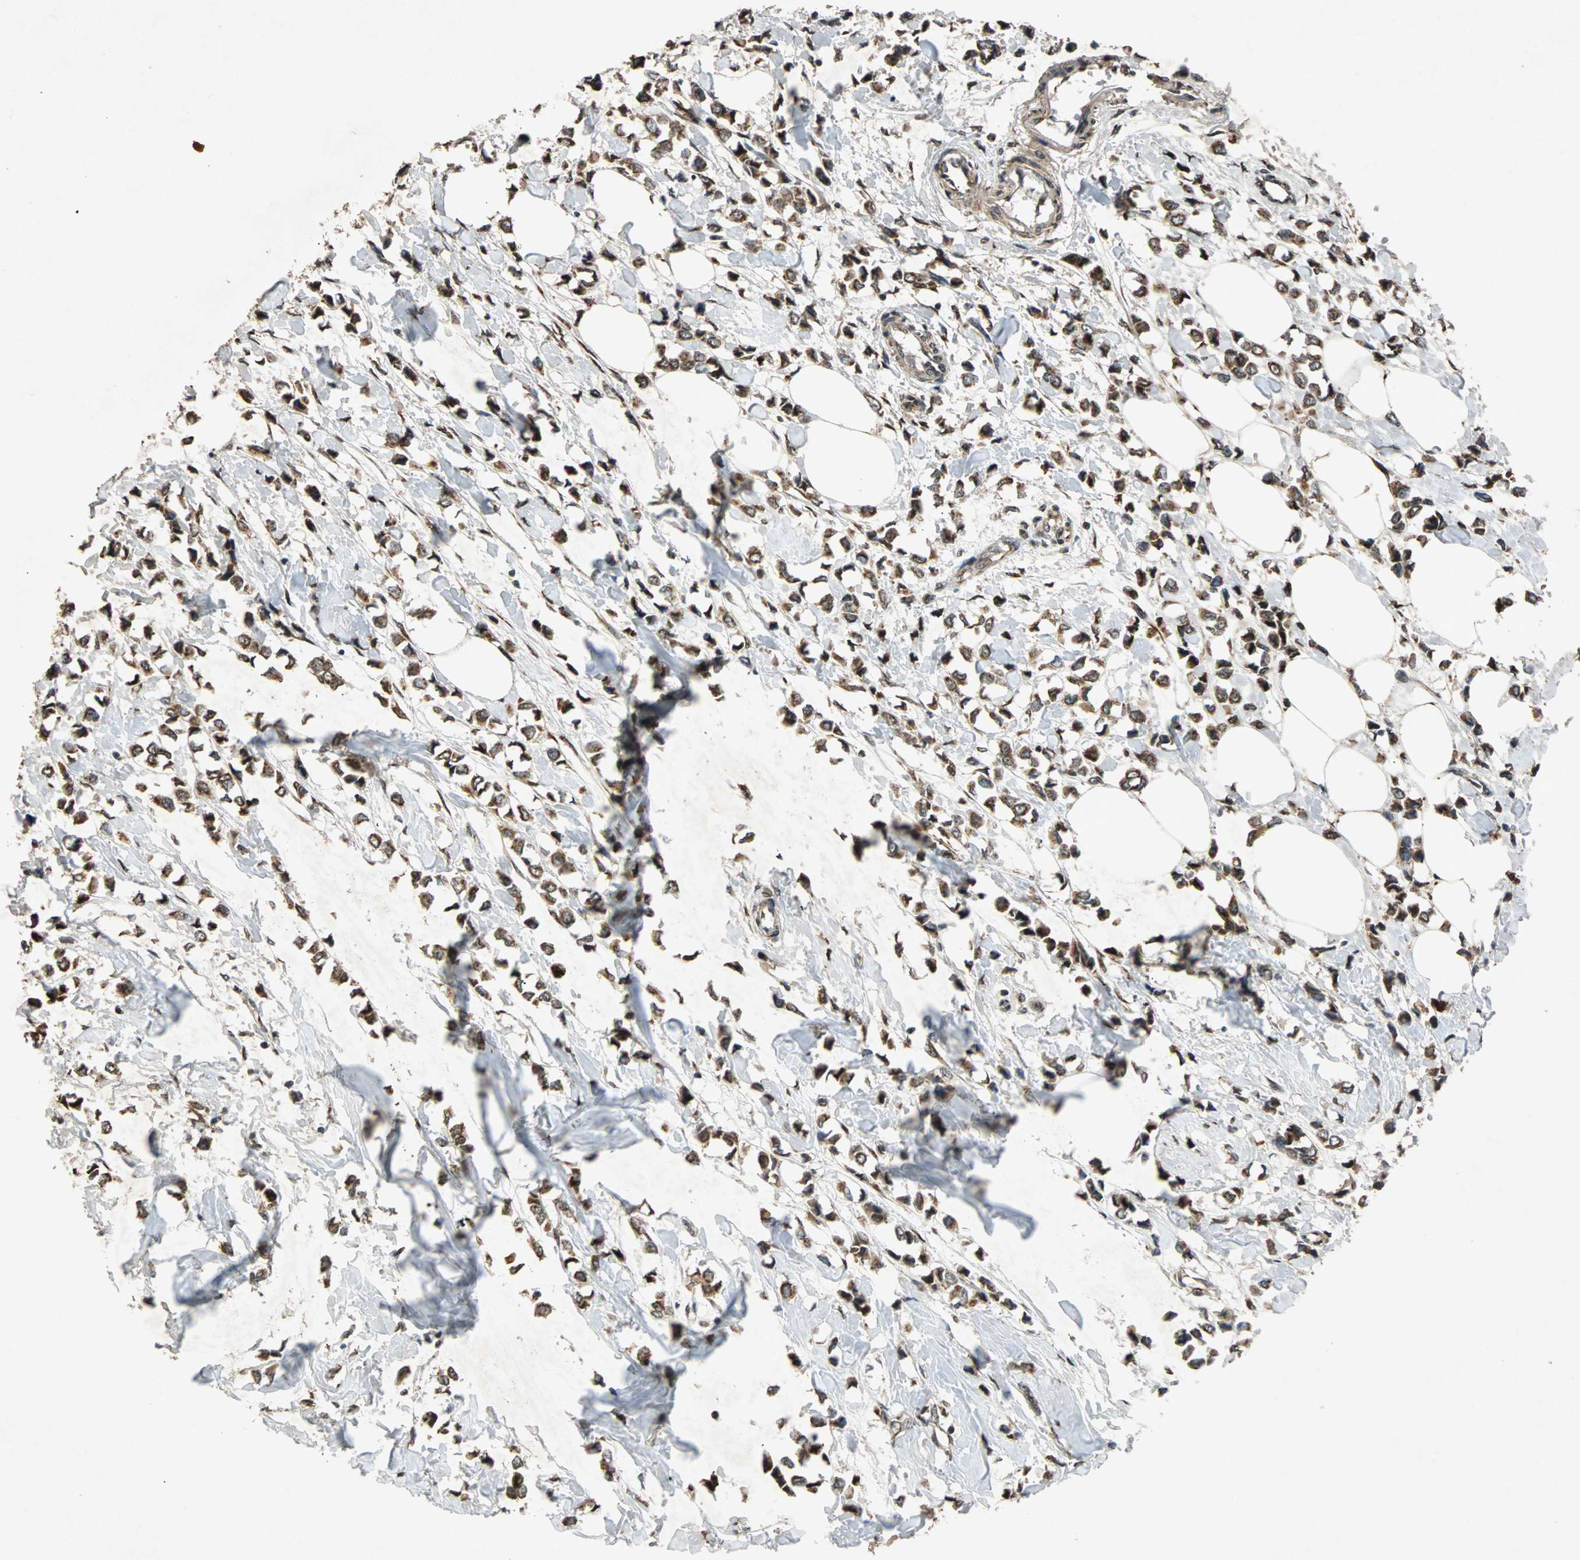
{"staining": {"intensity": "strong", "quantity": ">75%", "location": "cytoplasmic/membranous"}, "tissue": "breast cancer", "cell_type": "Tumor cells", "image_type": "cancer", "snomed": [{"axis": "morphology", "description": "Lobular carcinoma"}, {"axis": "topography", "description": "Breast"}], "caption": "Protein staining demonstrates strong cytoplasmic/membranous expression in about >75% of tumor cells in breast cancer (lobular carcinoma).", "gene": "USP31", "patient": {"sex": "female", "age": 51}}